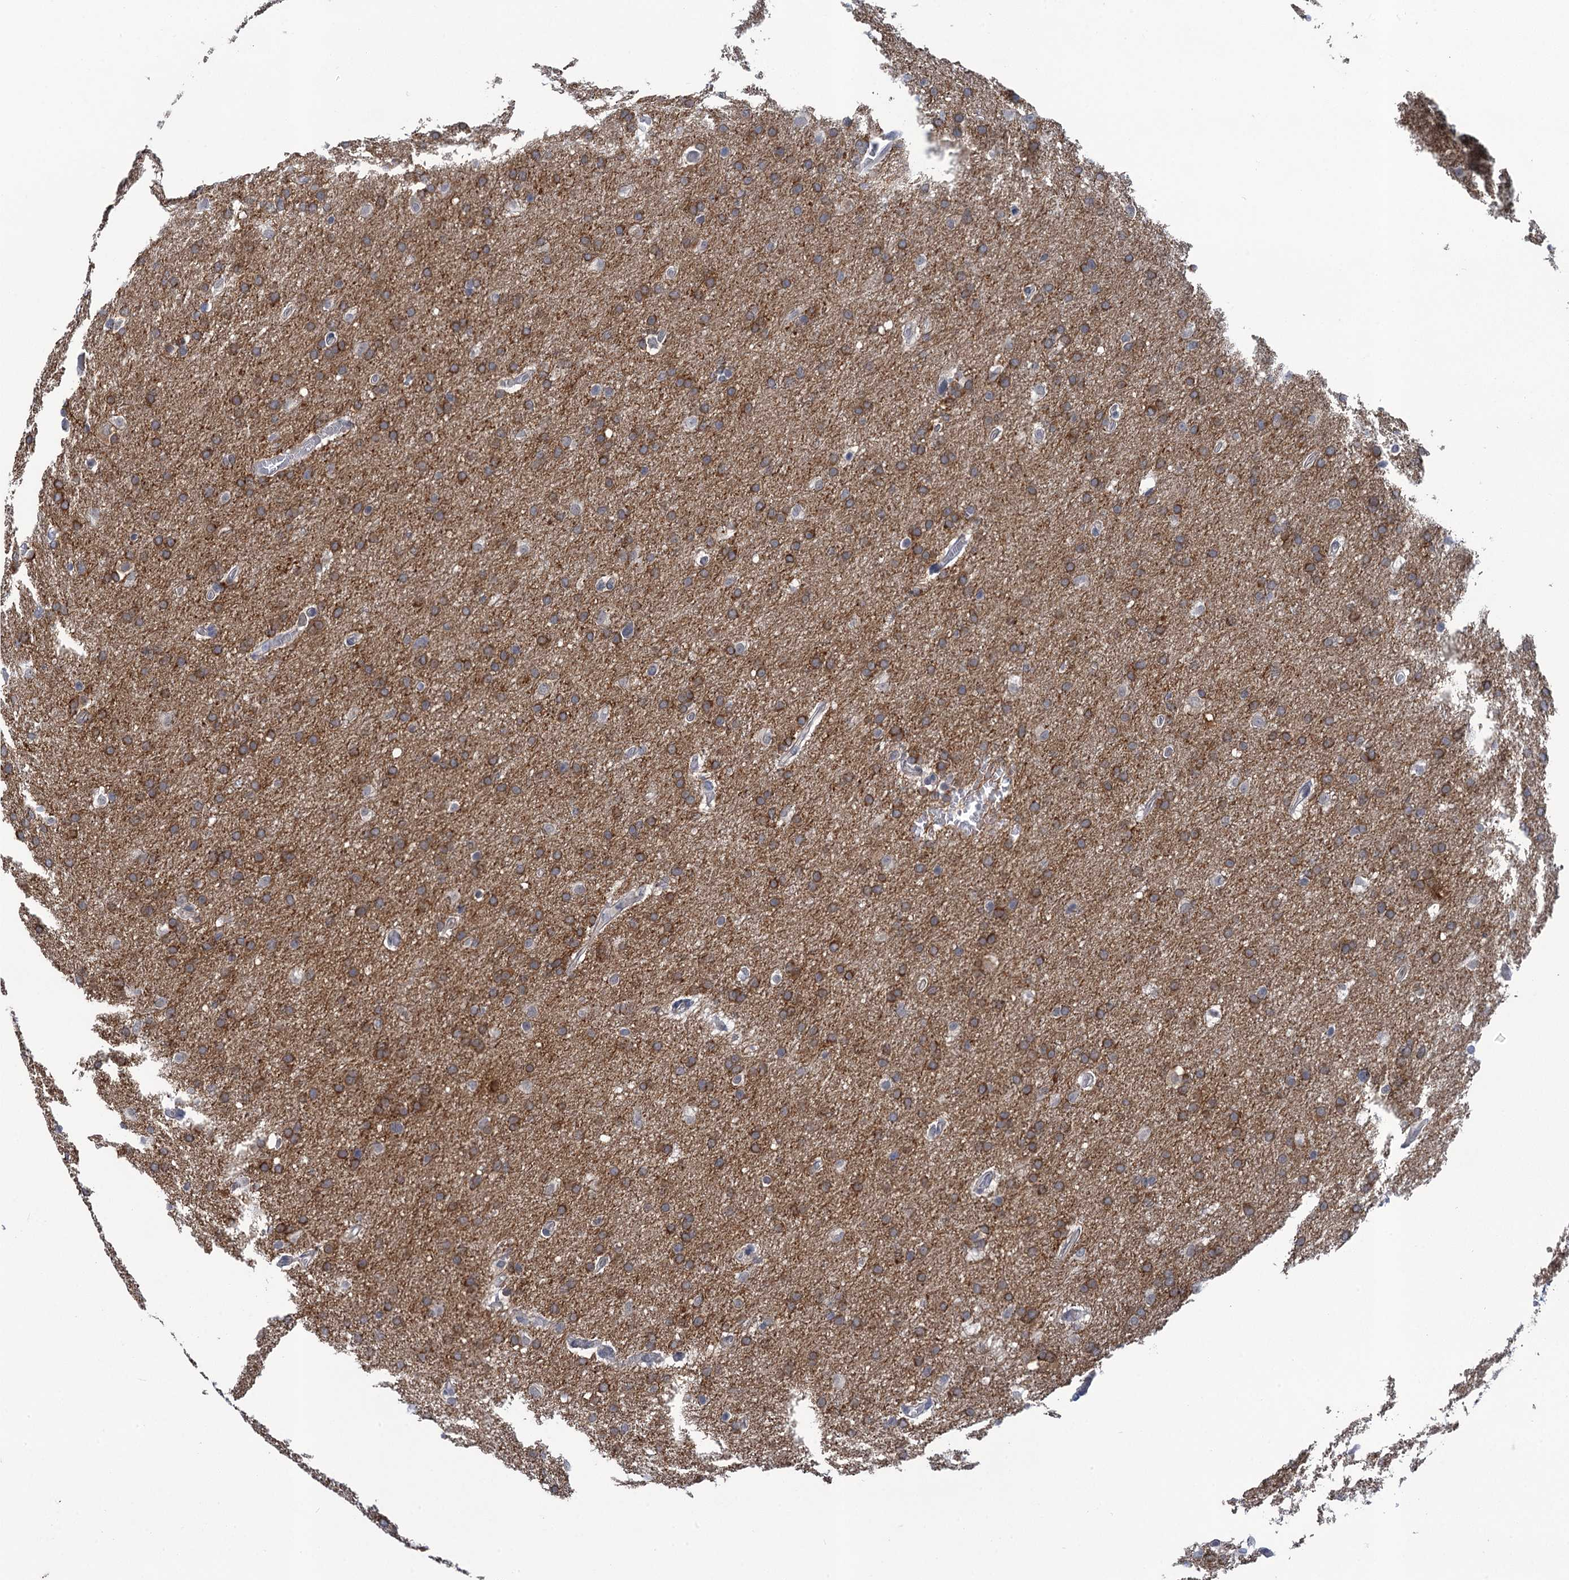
{"staining": {"intensity": "moderate", "quantity": ">75%", "location": "cytoplasmic/membranous"}, "tissue": "glioma", "cell_type": "Tumor cells", "image_type": "cancer", "snomed": [{"axis": "morphology", "description": "Glioma, malignant, High grade"}, {"axis": "topography", "description": "Cerebral cortex"}], "caption": "Protein staining reveals moderate cytoplasmic/membranous staining in approximately >75% of tumor cells in glioma. (DAB (3,3'-diaminobenzidine) IHC, brown staining for protein, blue staining for nuclei).", "gene": "MRFAP1", "patient": {"sex": "female", "age": 36}}